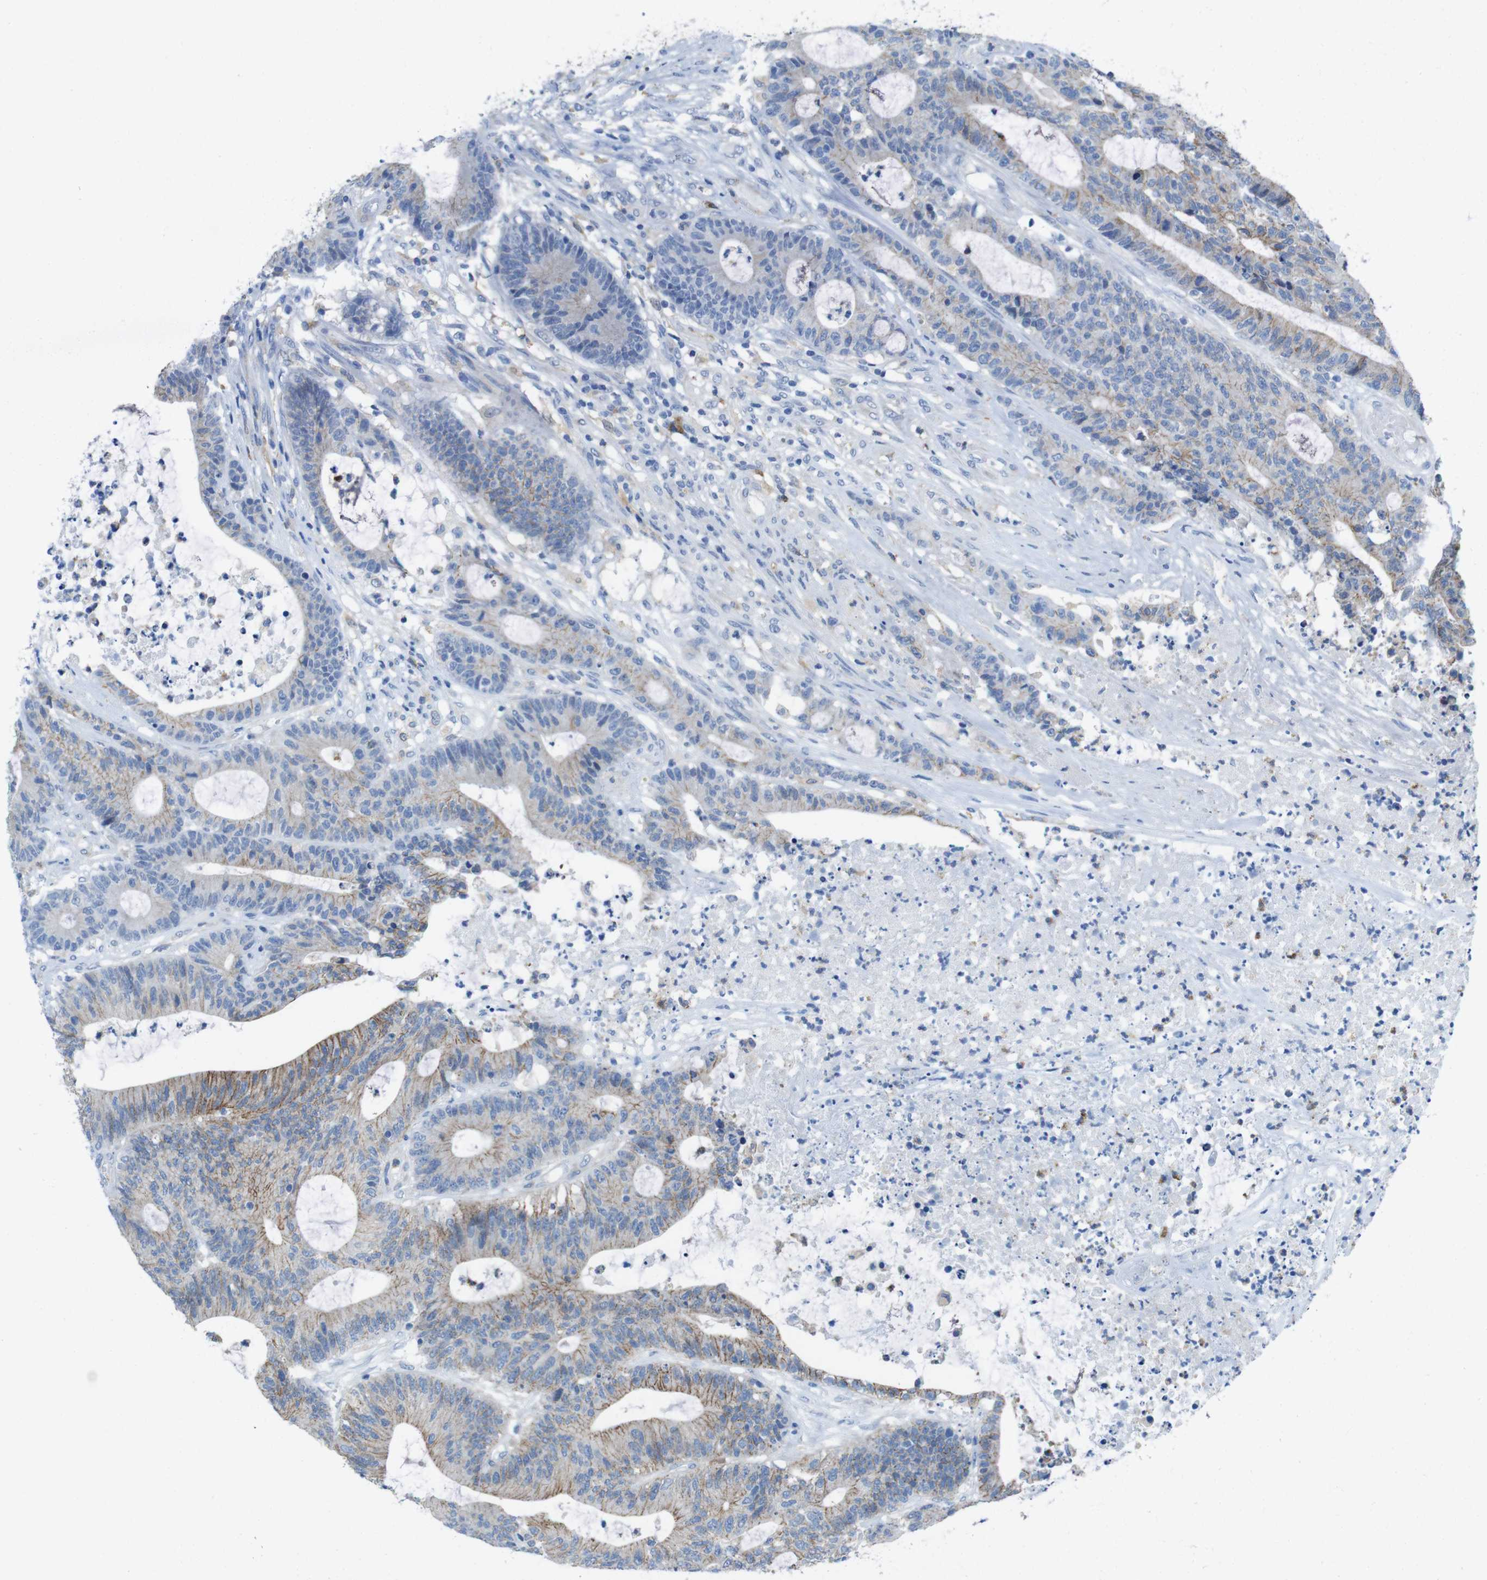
{"staining": {"intensity": "moderate", "quantity": "25%-75%", "location": "cytoplasmic/membranous"}, "tissue": "colorectal cancer", "cell_type": "Tumor cells", "image_type": "cancer", "snomed": [{"axis": "morphology", "description": "Adenocarcinoma, NOS"}, {"axis": "topography", "description": "Colon"}], "caption": "Immunohistochemistry (IHC) micrograph of human colorectal cancer (adenocarcinoma) stained for a protein (brown), which shows medium levels of moderate cytoplasmic/membranous expression in approximately 25%-75% of tumor cells.", "gene": "CLMN", "patient": {"sex": "female", "age": 84}}